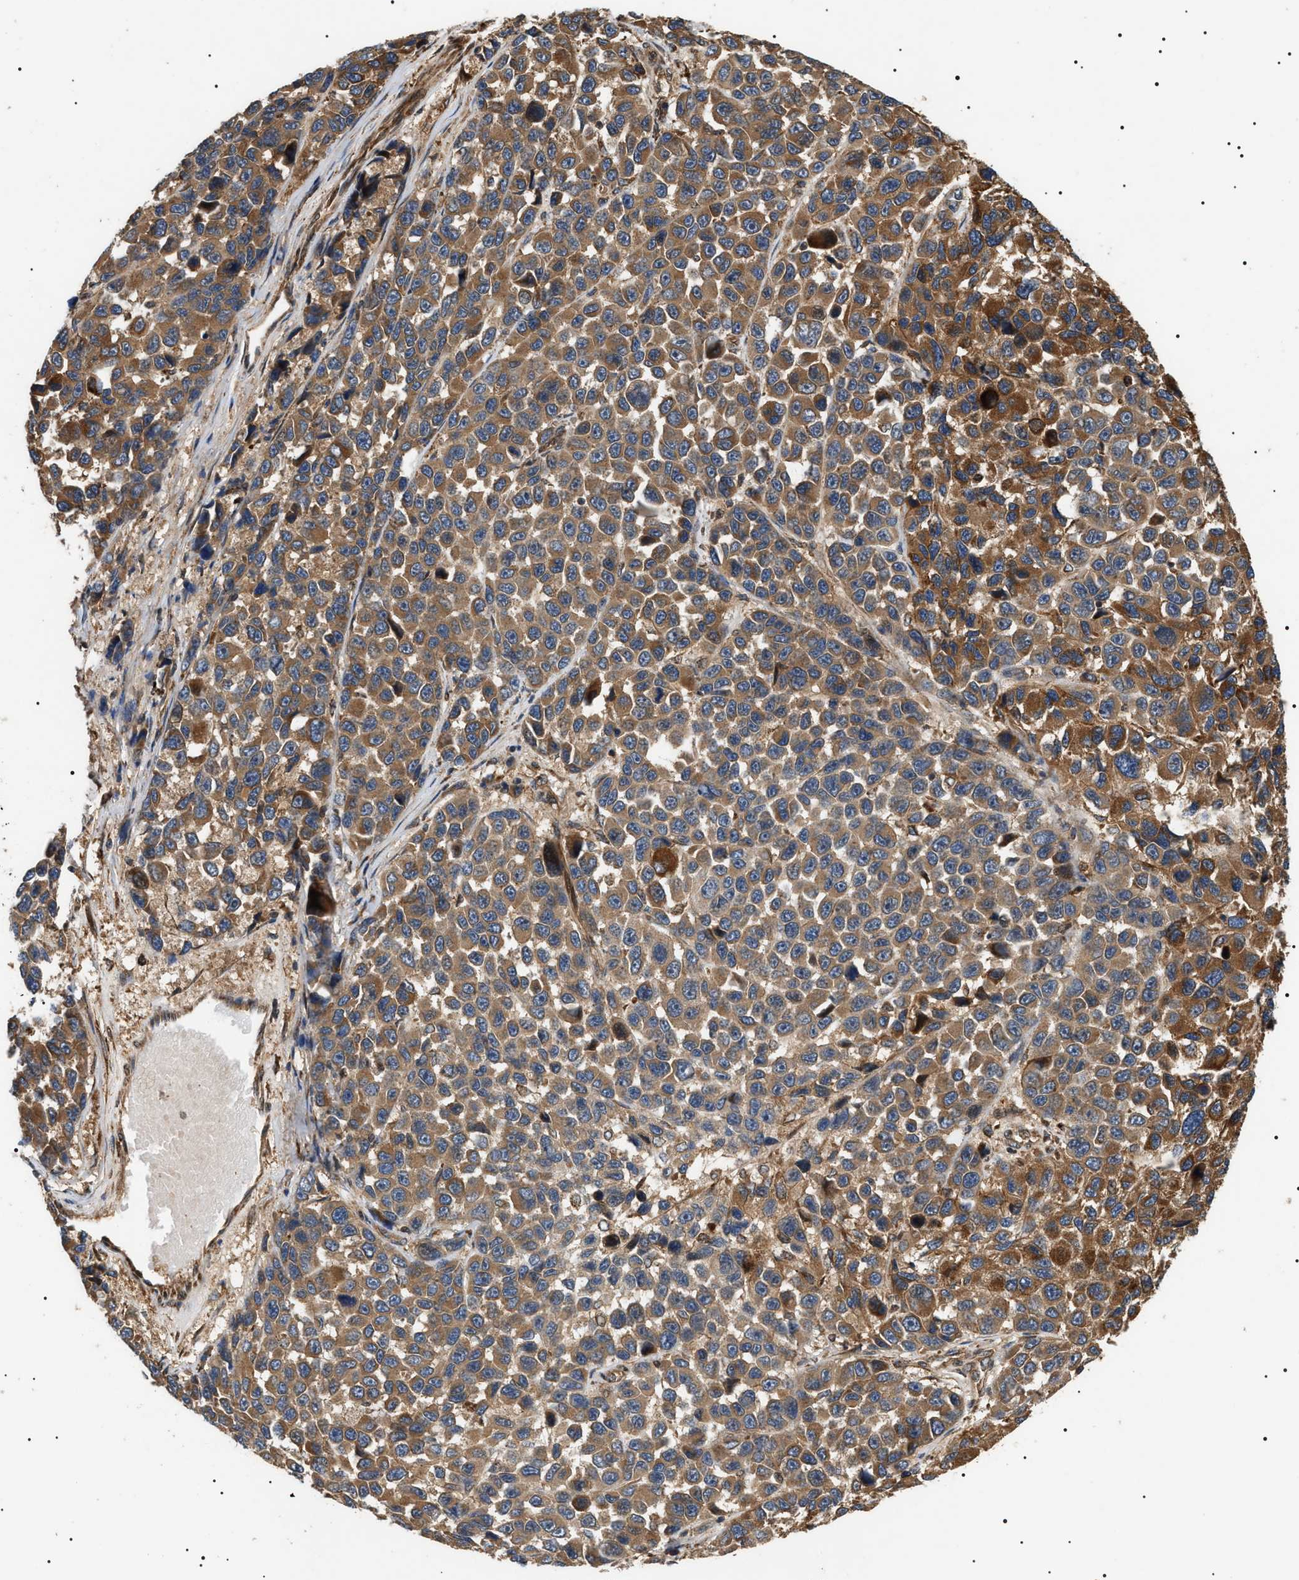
{"staining": {"intensity": "moderate", "quantity": ">75%", "location": "cytoplasmic/membranous"}, "tissue": "melanoma", "cell_type": "Tumor cells", "image_type": "cancer", "snomed": [{"axis": "morphology", "description": "Malignant melanoma, NOS"}, {"axis": "topography", "description": "Skin"}], "caption": "This image reveals immunohistochemistry (IHC) staining of malignant melanoma, with medium moderate cytoplasmic/membranous positivity in approximately >75% of tumor cells.", "gene": "ZBTB26", "patient": {"sex": "male", "age": 53}}